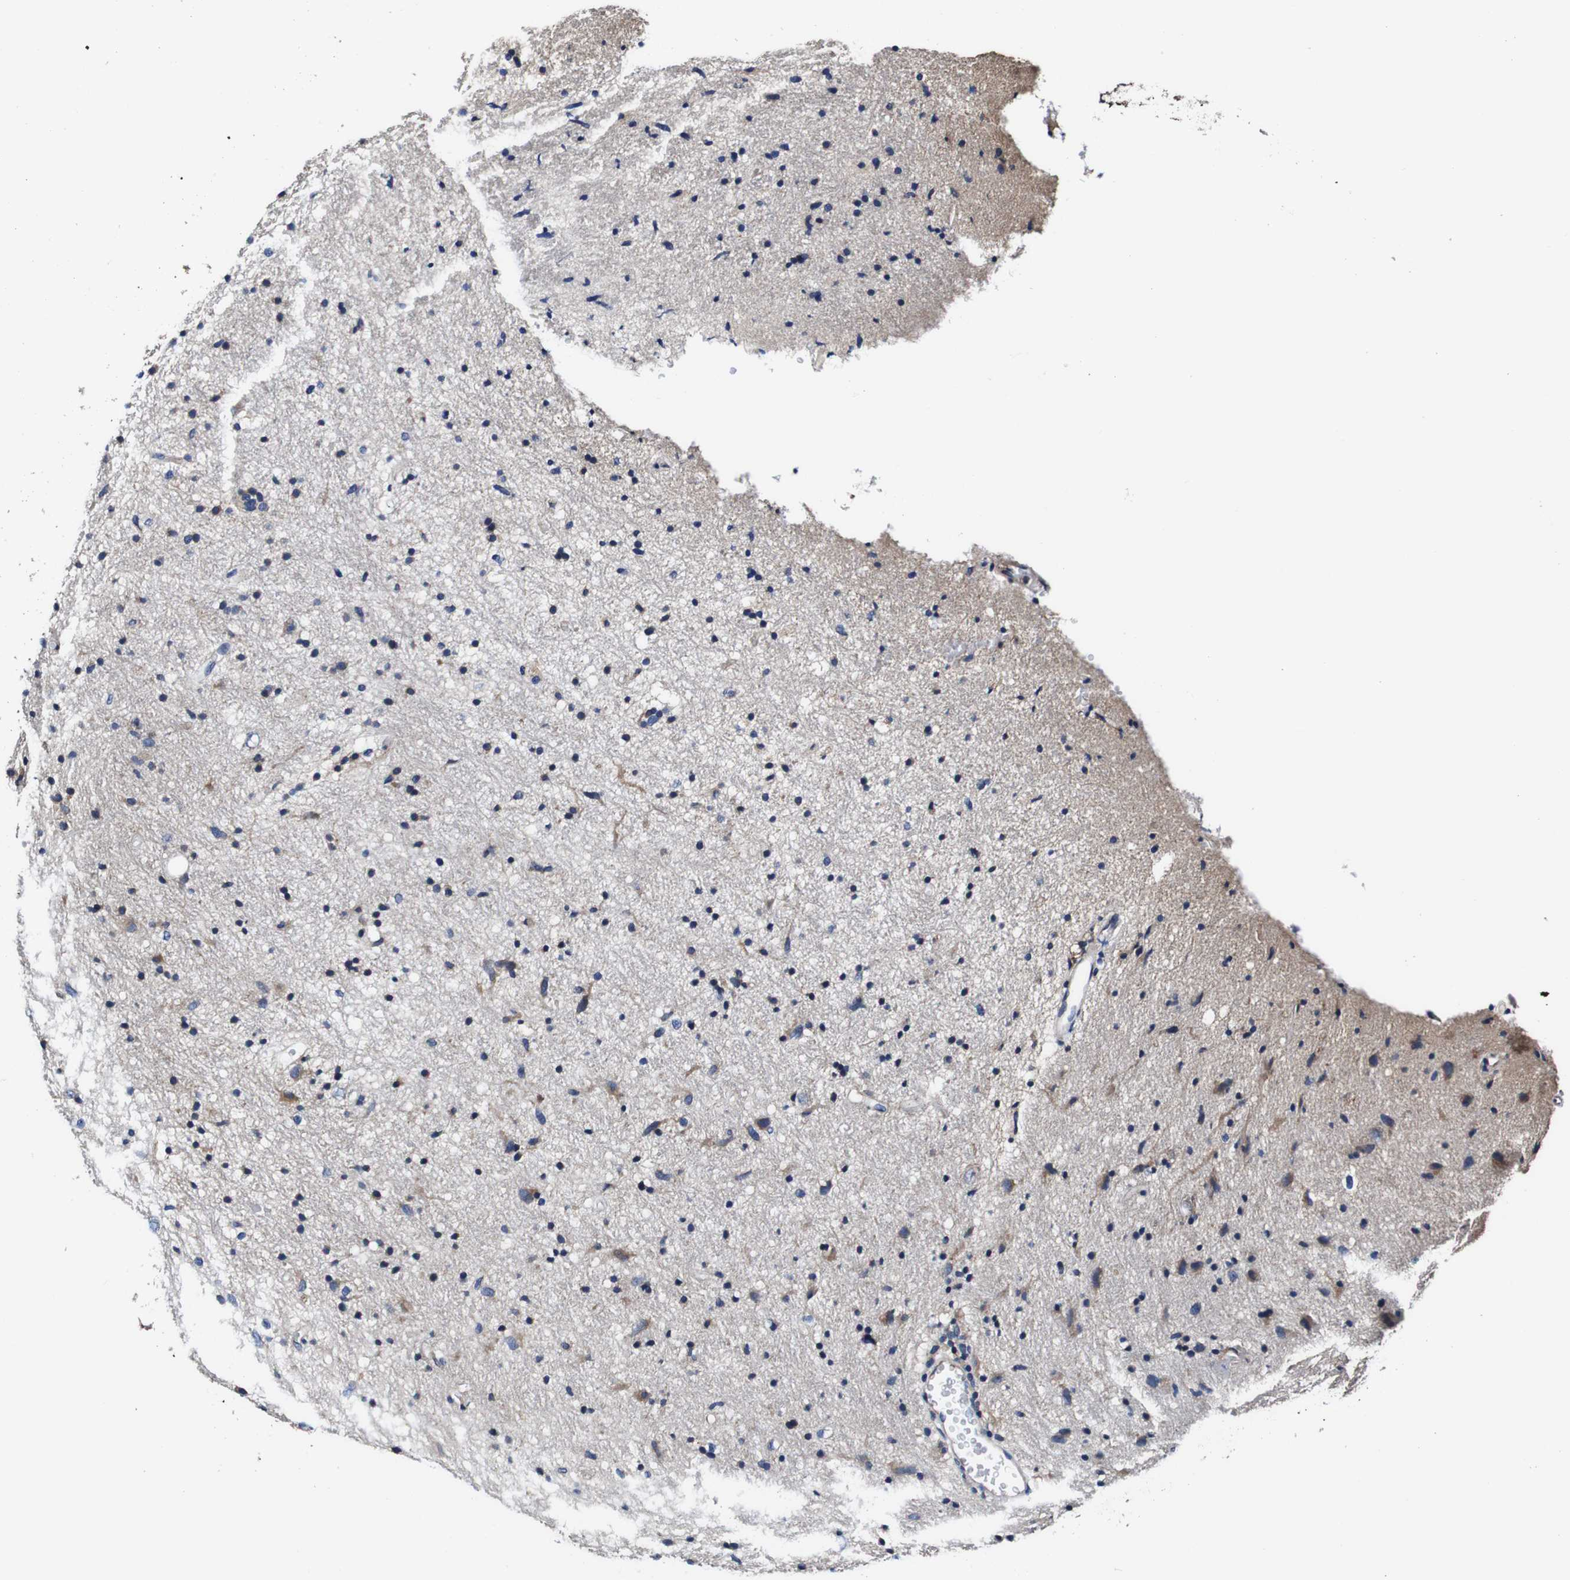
{"staining": {"intensity": "moderate", "quantity": "<25%", "location": "cytoplasmic/membranous"}, "tissue": "glioma", "cell_type": "Tumor cells", "image_type": "cancer", "snomed": [{"axis": "morphology", "description": "Glioma, malignant, Low grade"}, {"axis": "topography", "description": "Brain"}], "caption": "Protein staining shows moderate cytoplasmic/membranous staining in approximately <25% of tumor cells in glioma.", "gene": "PDCD6IP", "patient": {"sex": "male", "age": 77}}